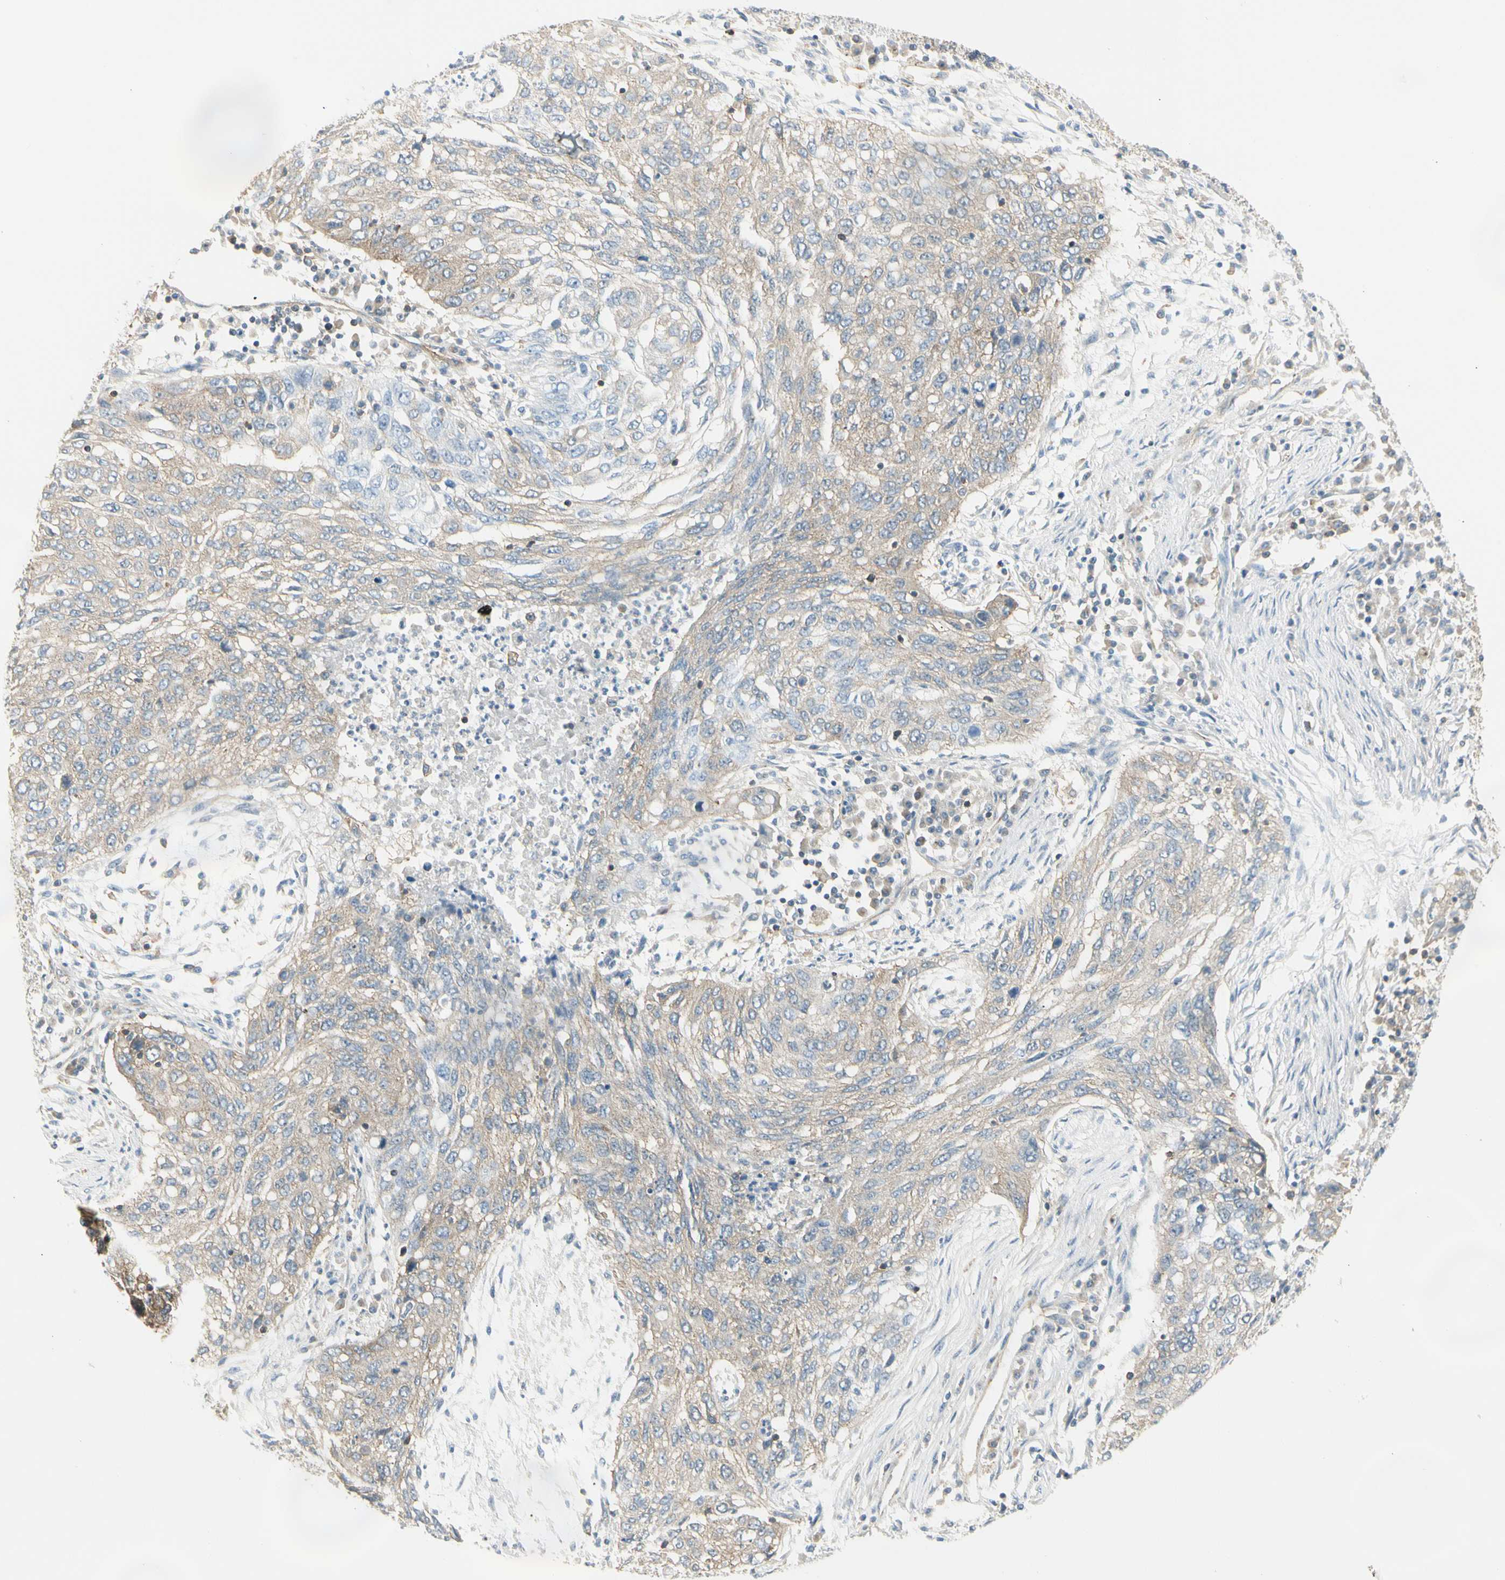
{"staining": {"intensity": "weak", "quantity": ">75%", "location": "cytoplasmic/membranous"}, "tissue": "lung cancer", "cell_type": "Tumor cells", "image_type": "cancer", "snomed": [{"axis": "morphology", "description": "Squamous cell carcinoma, NOS"}, {"axis": "topography", "description": "Lung"}], "caption": "Squamous cell carcinoma (lung) tissue demonstrates weak cytoplasmic/membranous expression in about >75% of tumor cells, visualized by immunohistochemistry. Nuclei are stained in blue.", "gene": "AGFG1", "patient": {"sex": "female", "age": 63}}